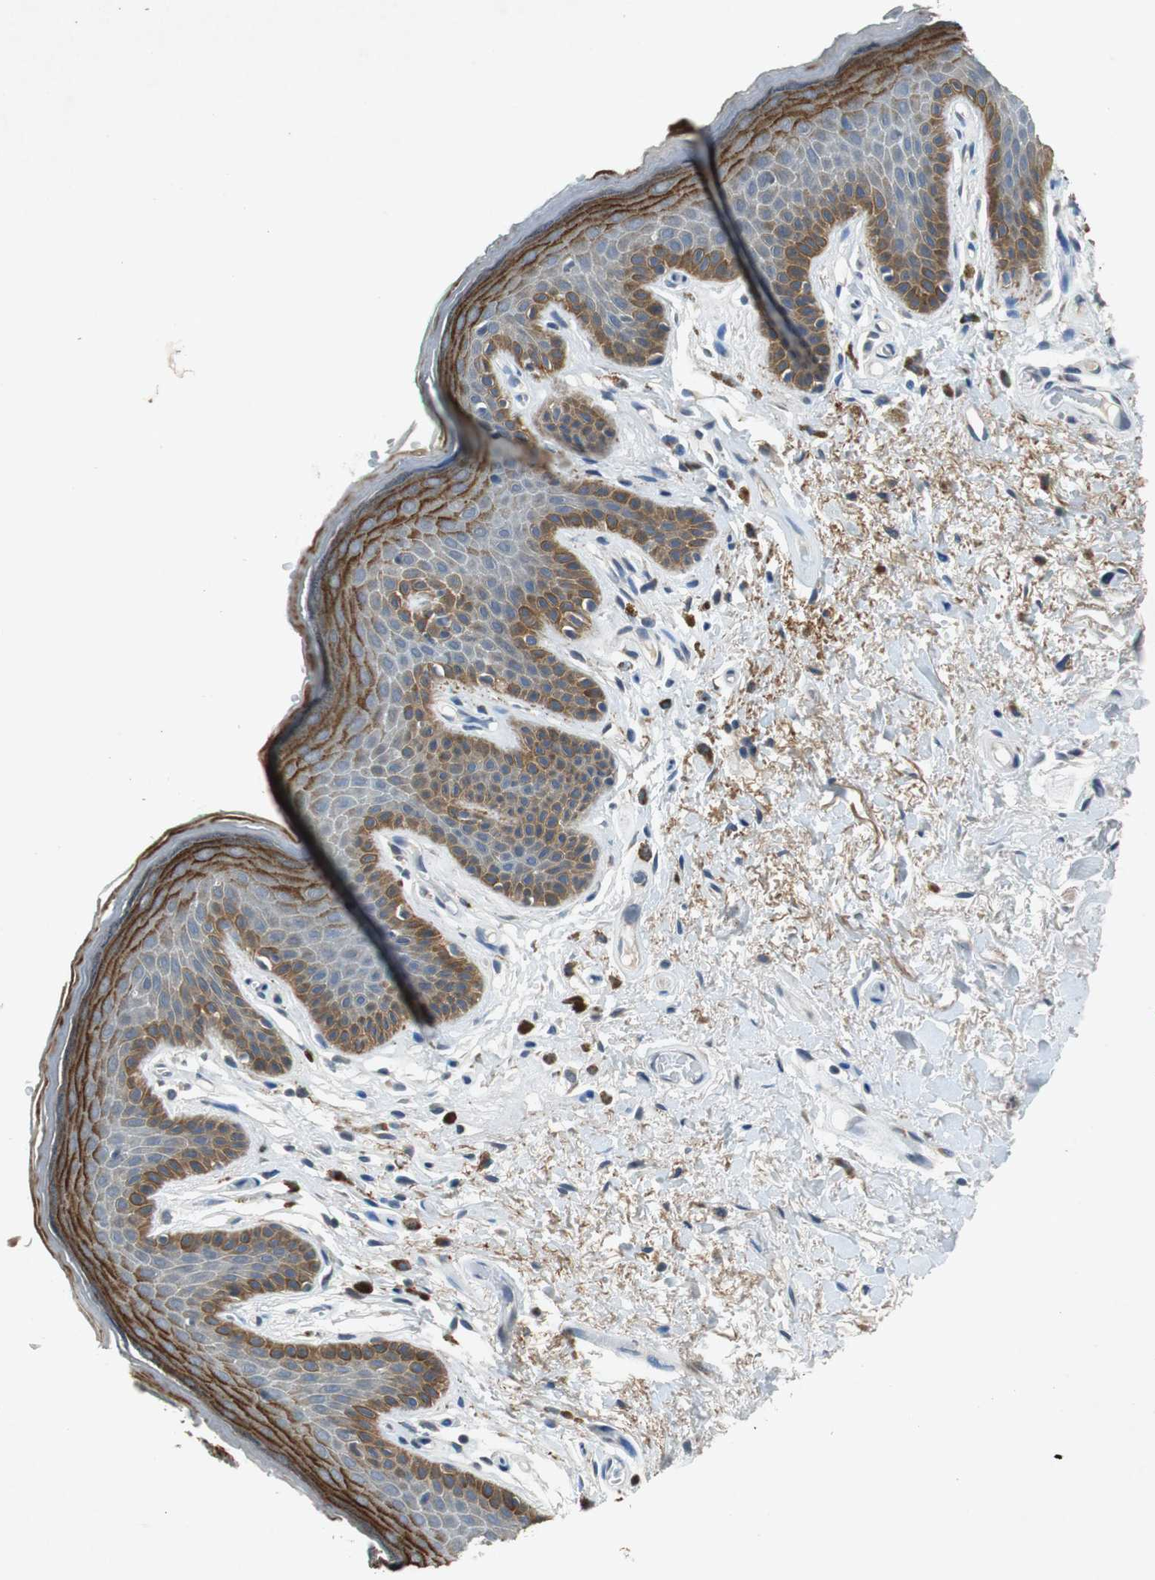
{"staining": {"intensity": "moderate", "quantity": "25%-75%", "location": "cytoplasmic/membranous"}, "tissue": "skin", "cell_type": "Epidermal cells", "image_type": "normal", "snomed": [{"axis": "morphology", "description": "Normal tissue, NOS"}, {"axis": "topography", "description": "Anal"}], "caption": "Epidermal cells display moderate cytoplasmic/membranous staining in about 25%-75% of cells in benign skin. The staining was performed using DAB (3,3'-diaminobenzidine), with brown indicating positive protein expression. Nuclei are stained blue with hematoxylin.", "gene": "GLCCI1", "patient": {"sex": "male", "age": 74}}